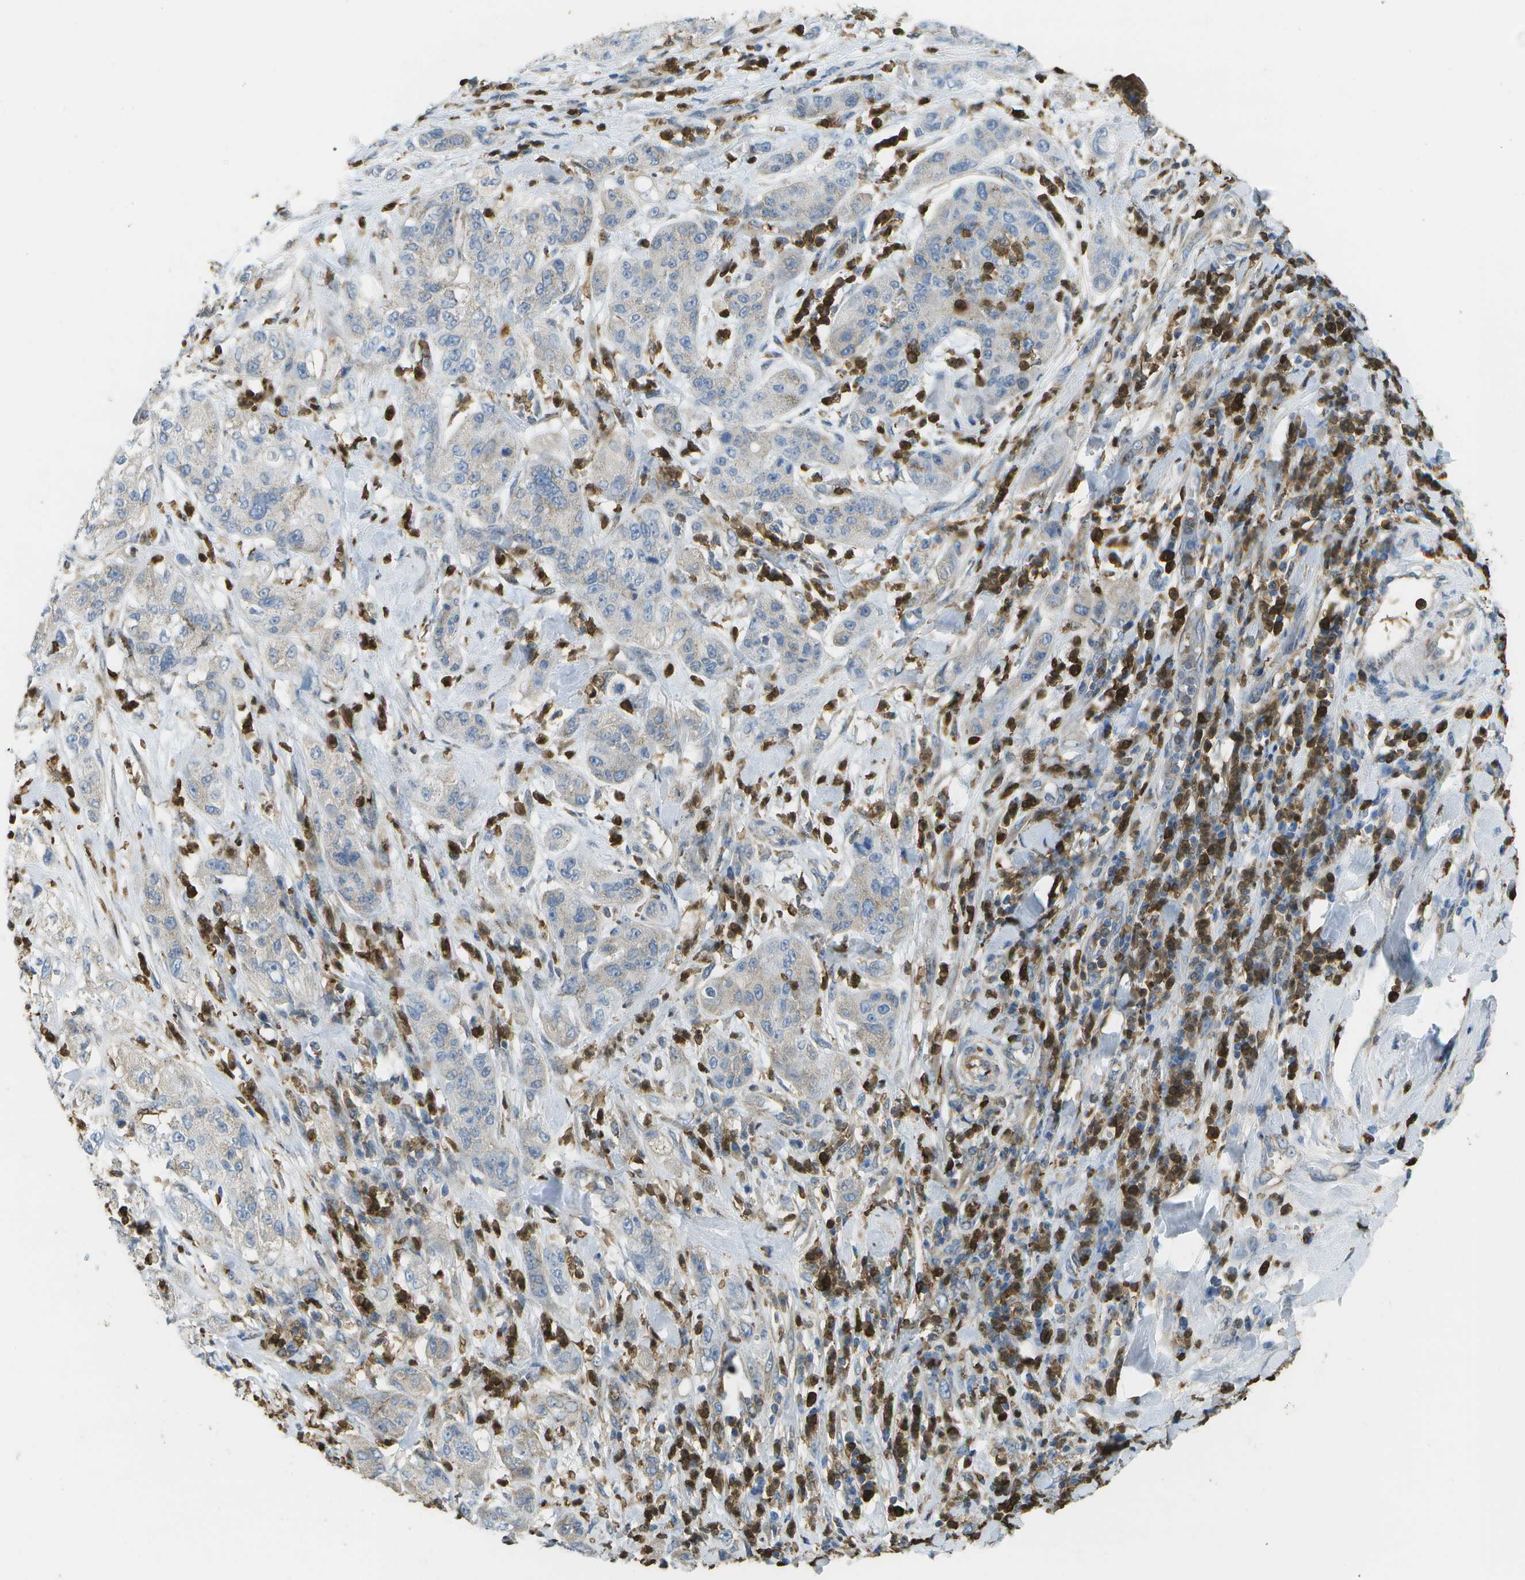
{"staining": {"intensity": "weak", "quantity": "<25%", "location": "cytoplasmic/membranous"}, "tissue": "pancreatic cancer", "cell_type": "Tumor cells", "image_type": "cancer", "snomed": [{"axis": "morphology", "description": "Adenocarcinoma, NOS"}, {"axis": "topography", "description": "Pancreas"}], "caption": "Image shows no protein expression in tumor cells of pancreatic cancer (adenocarcinoma) tissue.", "gene": "CACHD1", "patient": {"sex": "female", "age": 78}}